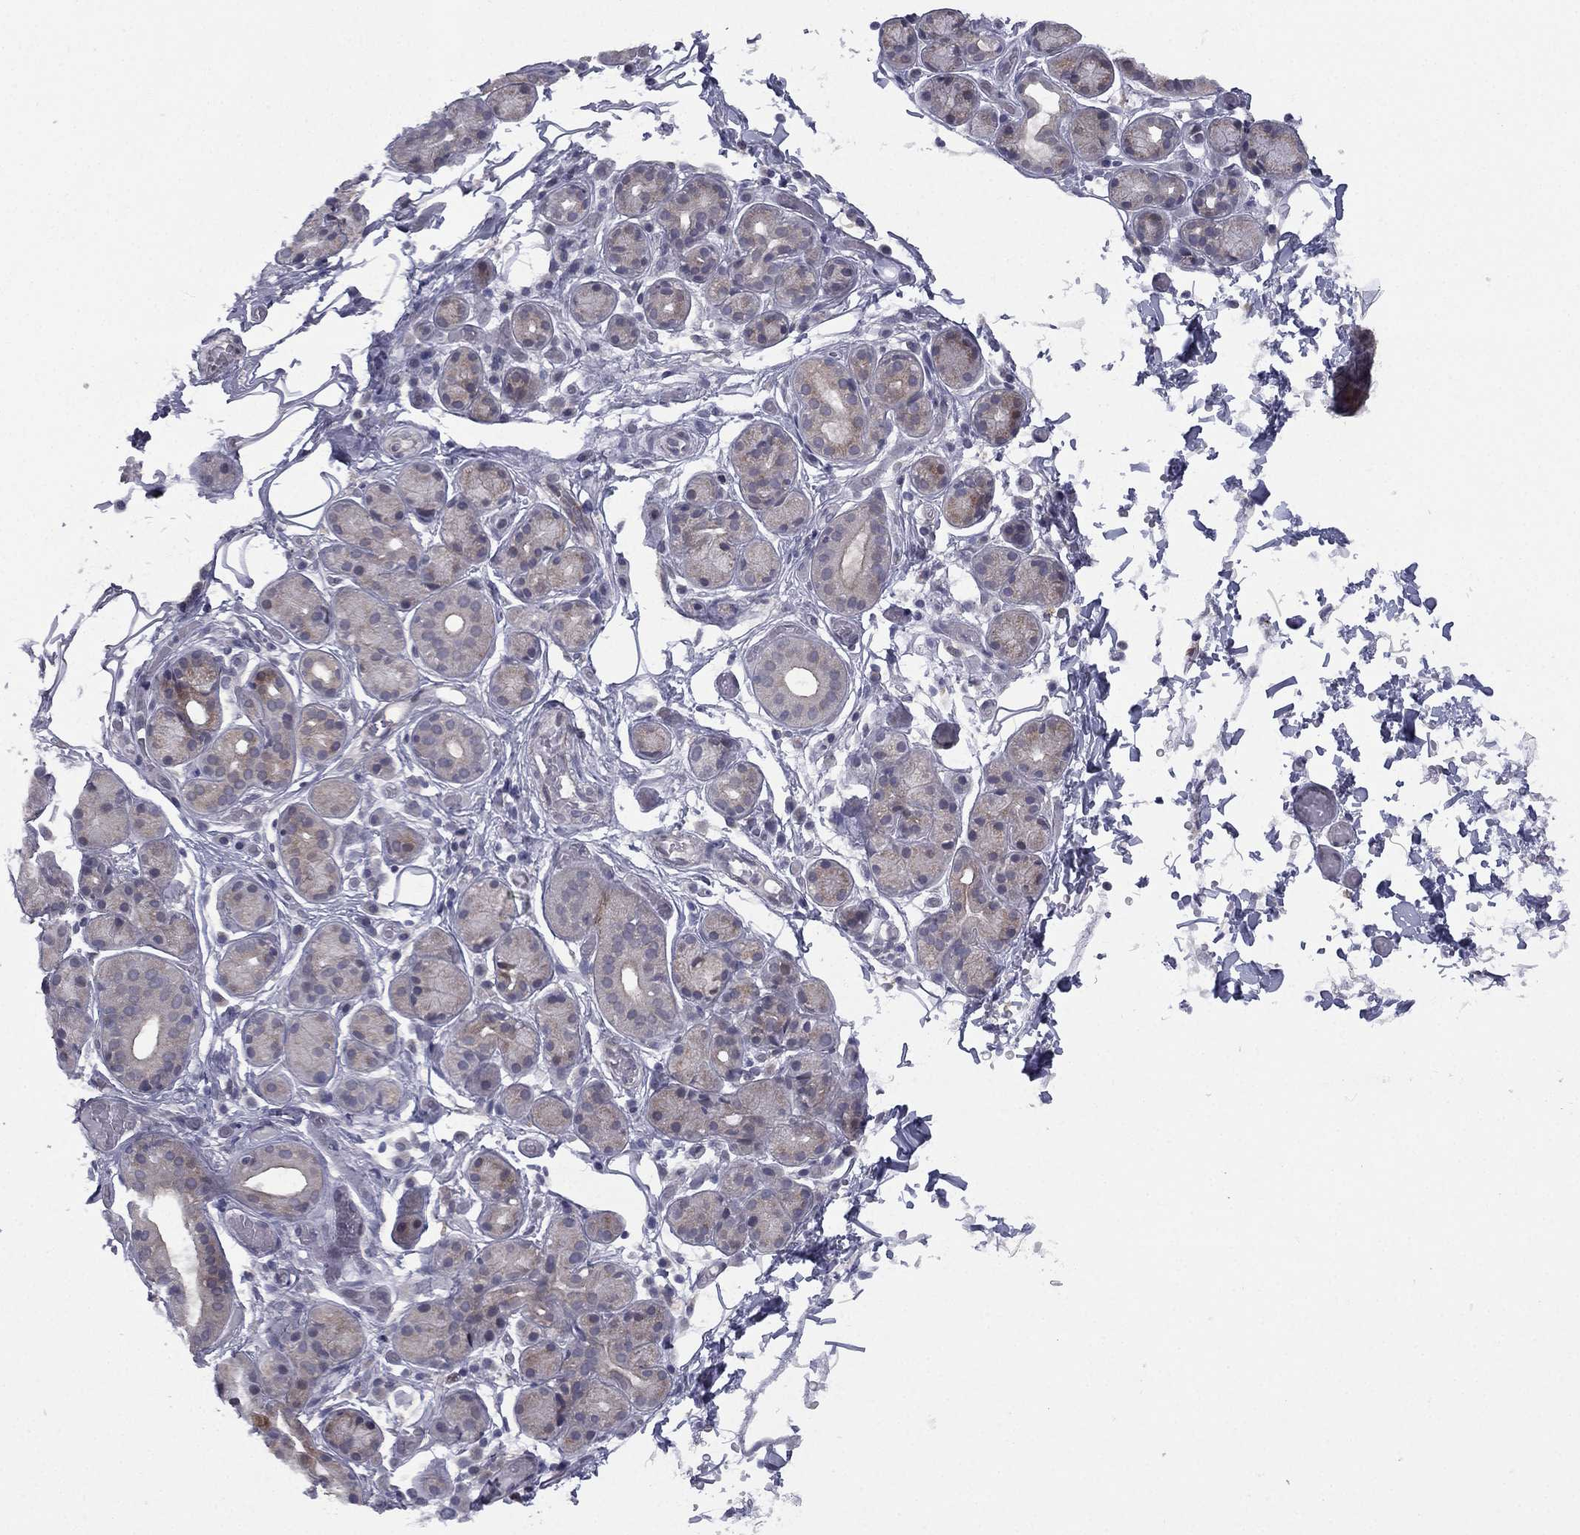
{"staining": {"intensity": "negative", "quantity": "none", "location": "none"}, "tissue": "salivary gland", "cell_type": "Glandular cells", "image_type": "normal", "snomed": [{"axis": "morphology", "description": "Normal tissue, NOS"}, {"axis": "topography", "description": "Salivary gland"}, {"axis": "topography", "description": "Peripheral nerve tissue"}], "caption": "Glandular cells are negative for protein expression in benign human salivary gland. The staining is performed using DAB (3,3'-diaminobenzidine) brown chromogen with nuclei counter-stained in using hematoxylin.", "gene": "ACTRT2", "patient": {"sex": "male", "age": 71}}